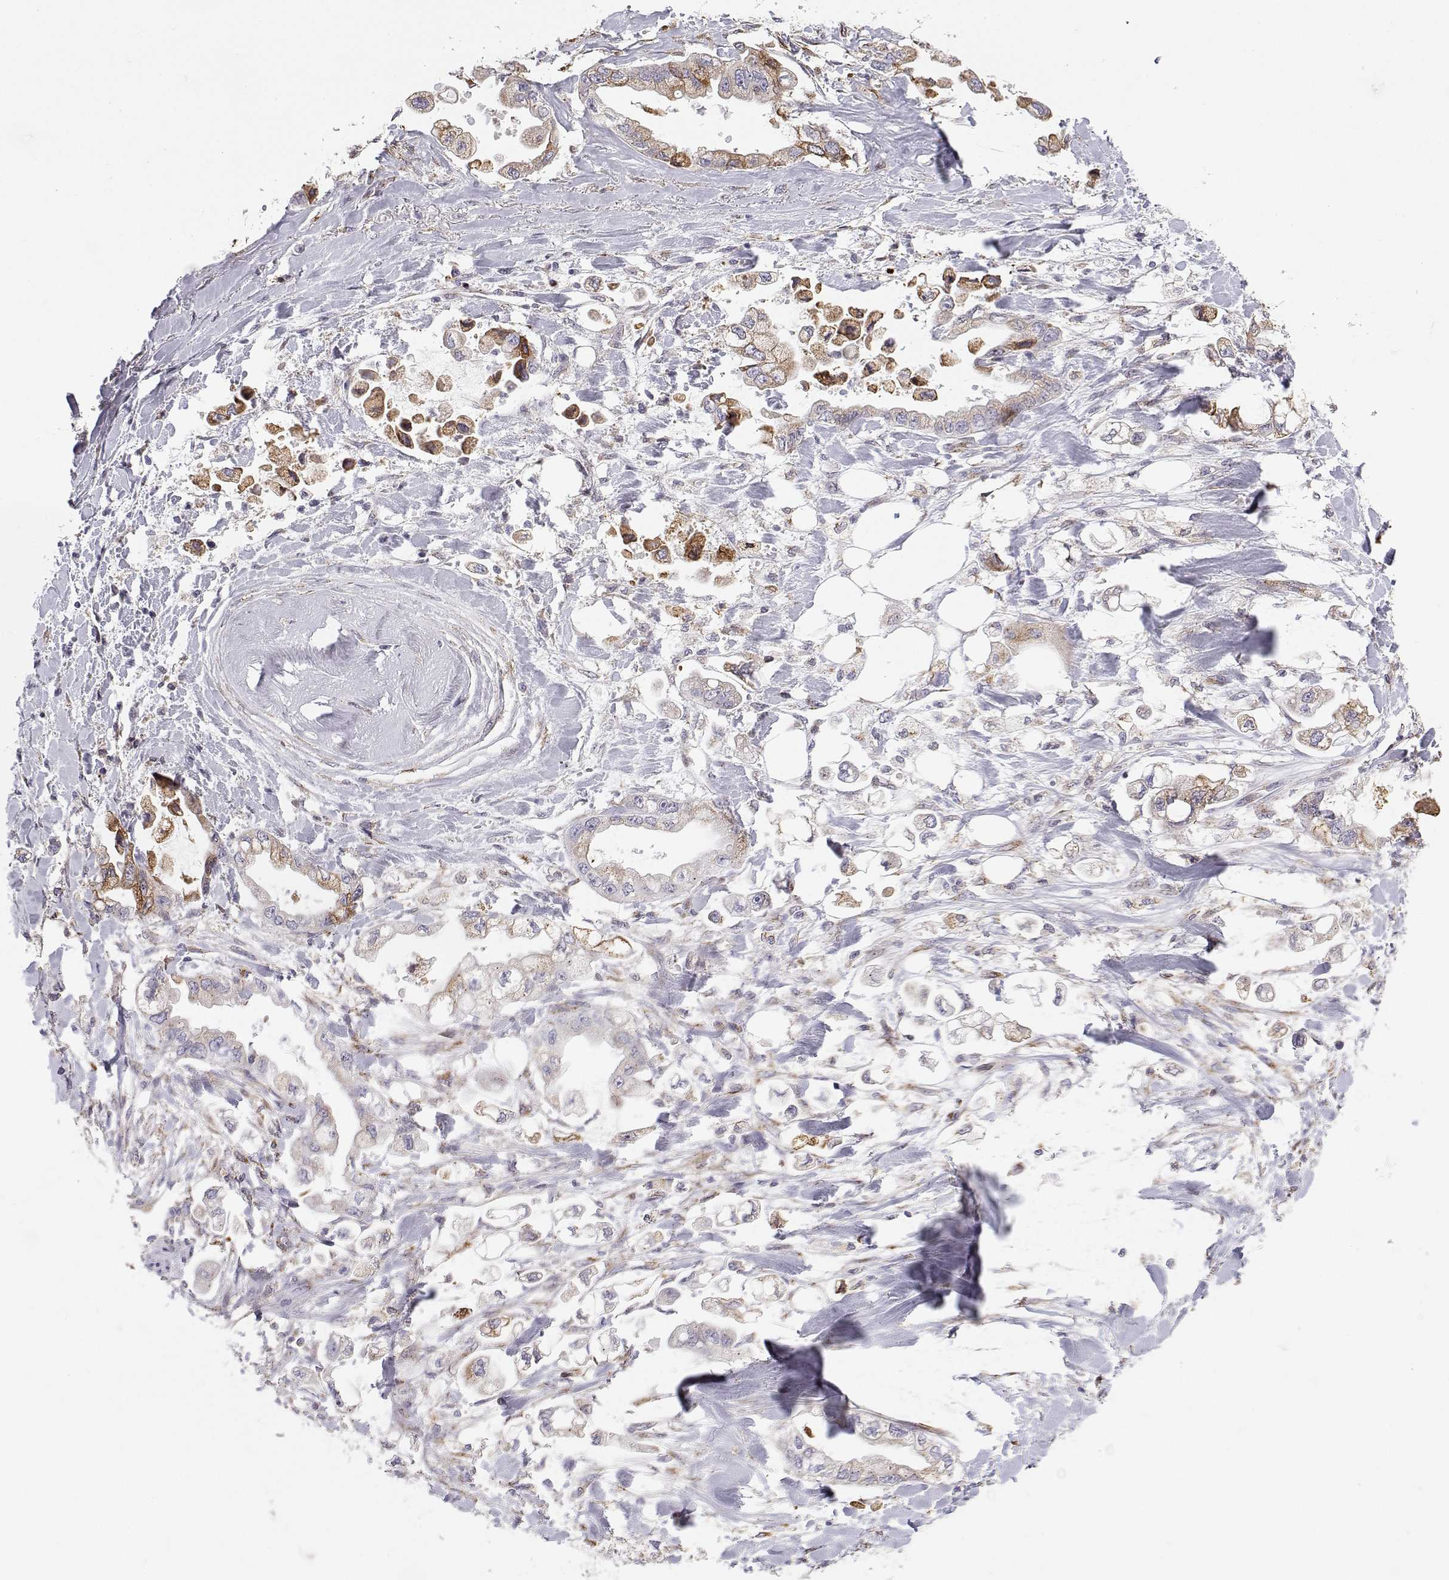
{"staining": {"intensity": "moderate", "quantity": "<25%", "location": "cytoplasmic/membranous"}, "tissue": "stomach cancer", "cell_type": "Tumor cells", "image_type": "cancer", "snomed": [{"axis": "morphology", "description": "Adenocarcinoma, NOS"}, {"axis": "topography", "description": "Stomach"}], "caption": "Human stomach adenocarcinoma stained with a brown dye demonstrates moderate cytoplasmic/membranous positive positivity in approximately <25% of tumor cells.", "gene": "STARD13", "patient": {"sex": "male", "age": 62}}